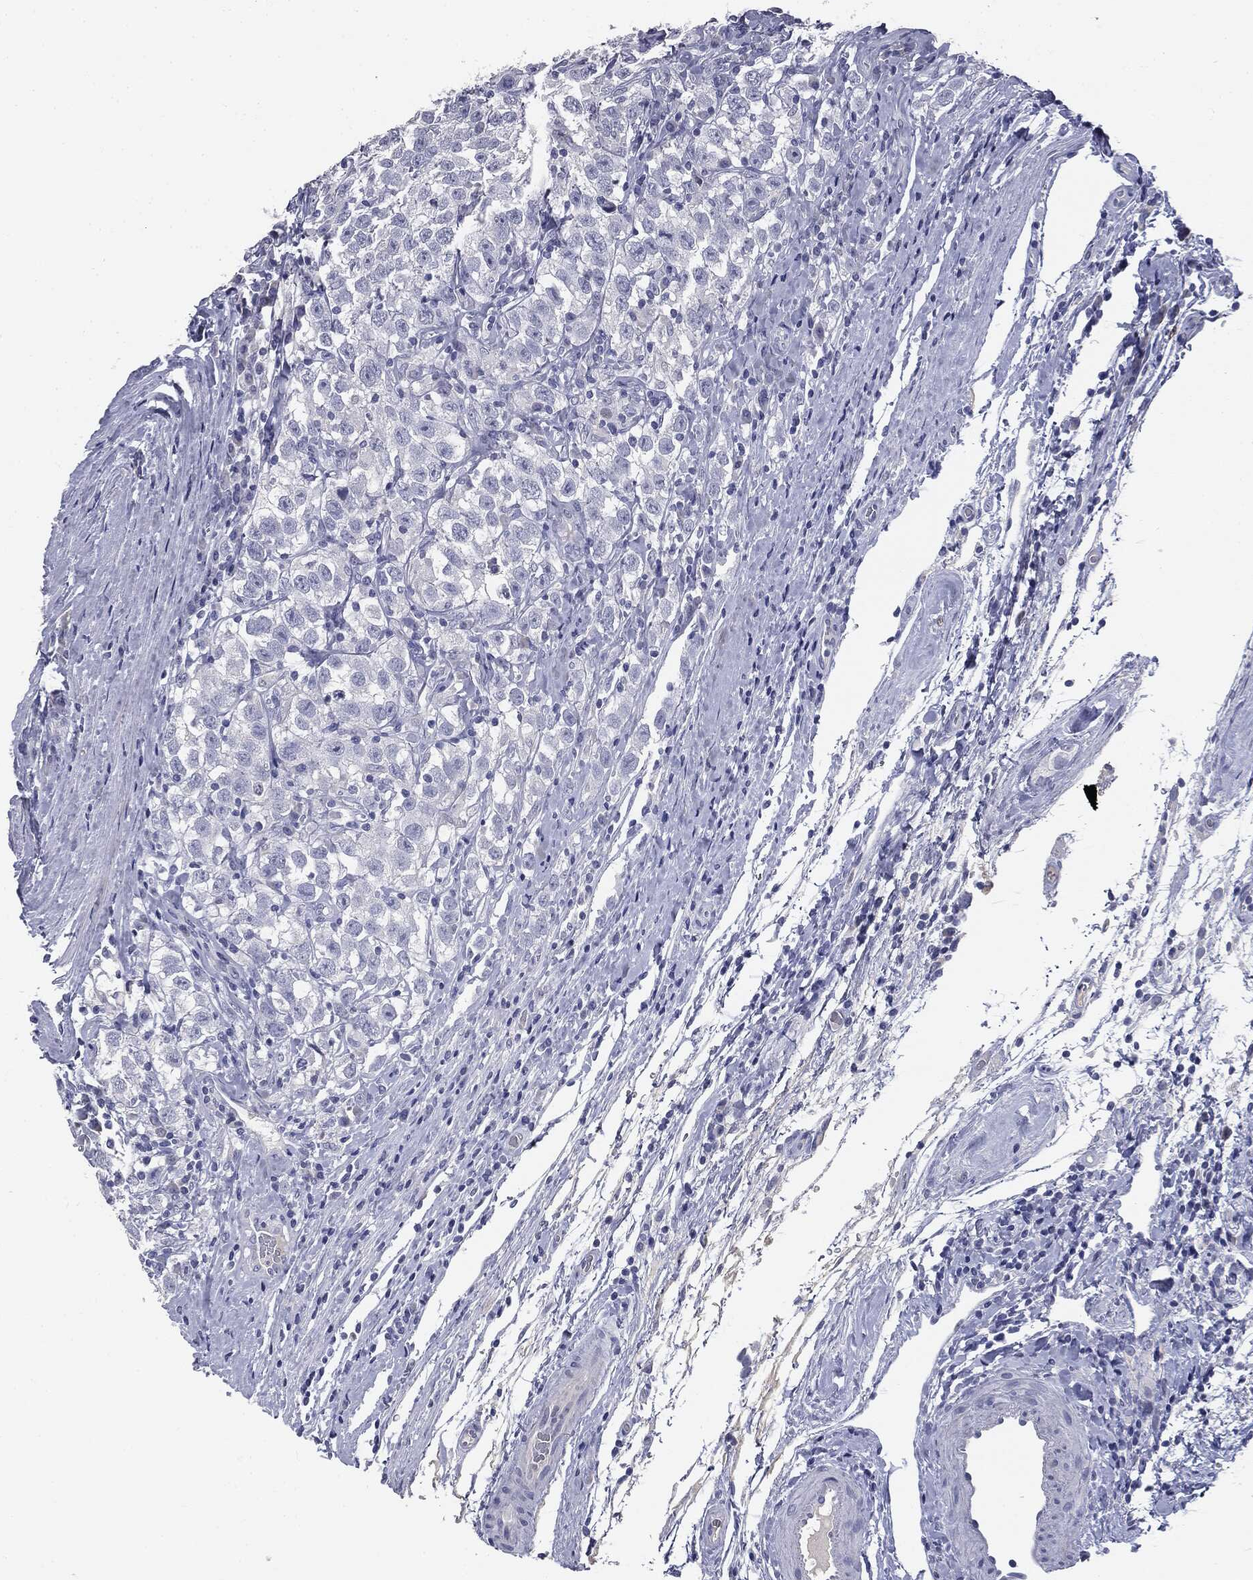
{"staining": {"intensity": "negative", "quantity": "none", "location": "none"}, "tissue": "testis cancer", "cell_type": "Tumor cells", "image_type": "cancer", "snomed": [{"axis": "morphology", "description": "Seminoma, NOS"}, {"axis": "topography", "description": "Testis"}], "caption": "Immunohistochemistry (IHC) of seminoma (testis) reveals no expression in tumor cells.", "gene": "AFP", "patient": {"sex": "male", "age": 41}}